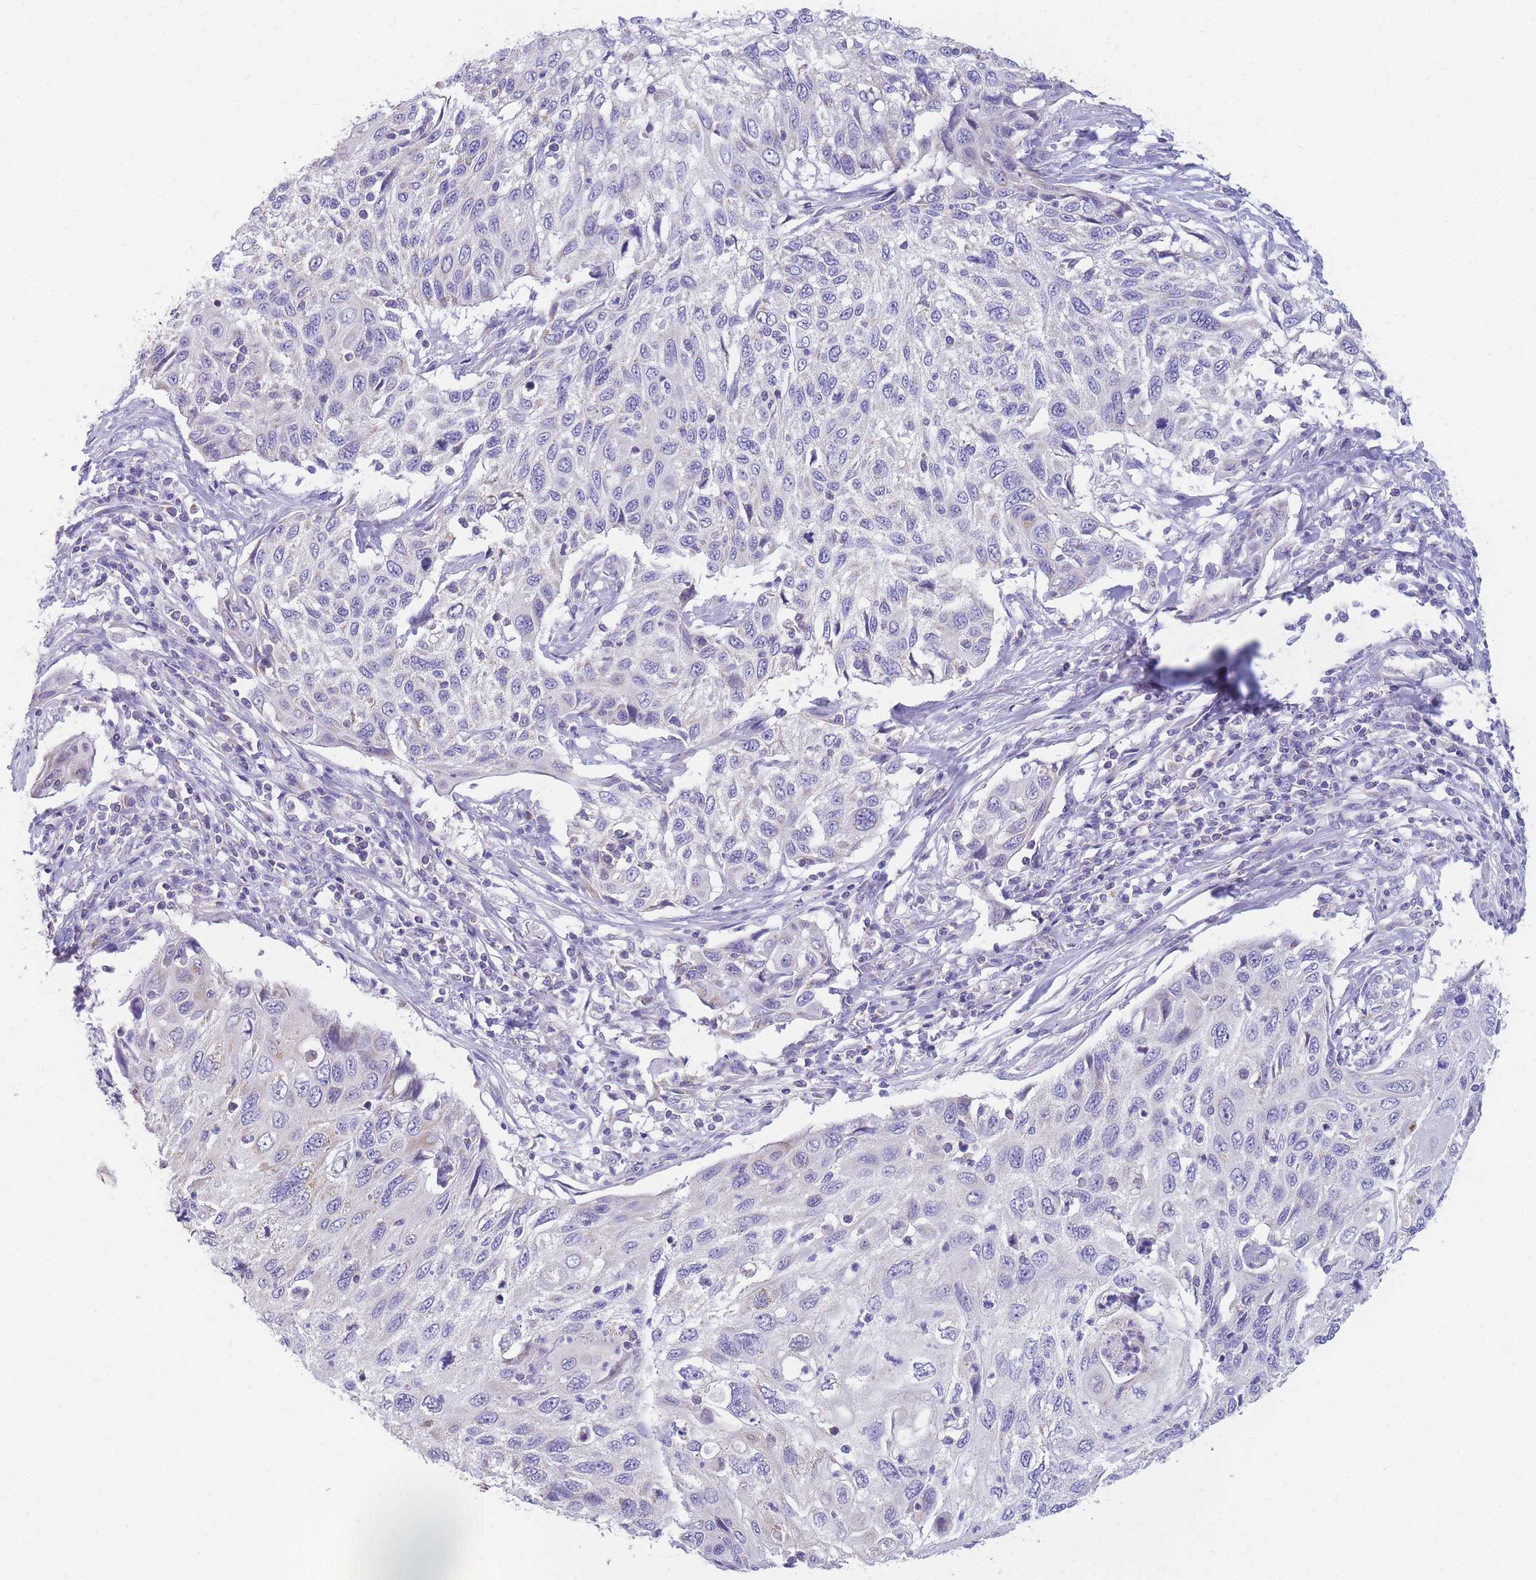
{"staining": {"intensity": "negative", "quantity": "none", "location": "none"}, "tissue": "cervical cancer", "cell_type": "Tumor cells", "image_type": "cancer", "snomed": [{"axis": "morphology", "description": "Squamous cell carcinoma, NOS"}, {"axis": "topography", "description": "Cervix"}], "caption": "This is a micrograph of immunohistochemistry staining of cervical cancer, which shows no expression in tumor cells. (Brightfield microscopy of DAB (3,3'-diaminobenzidine) IHC at high magnification).", "gene": "DHRS11", "patient": {"sex": "female", "age": 70}}